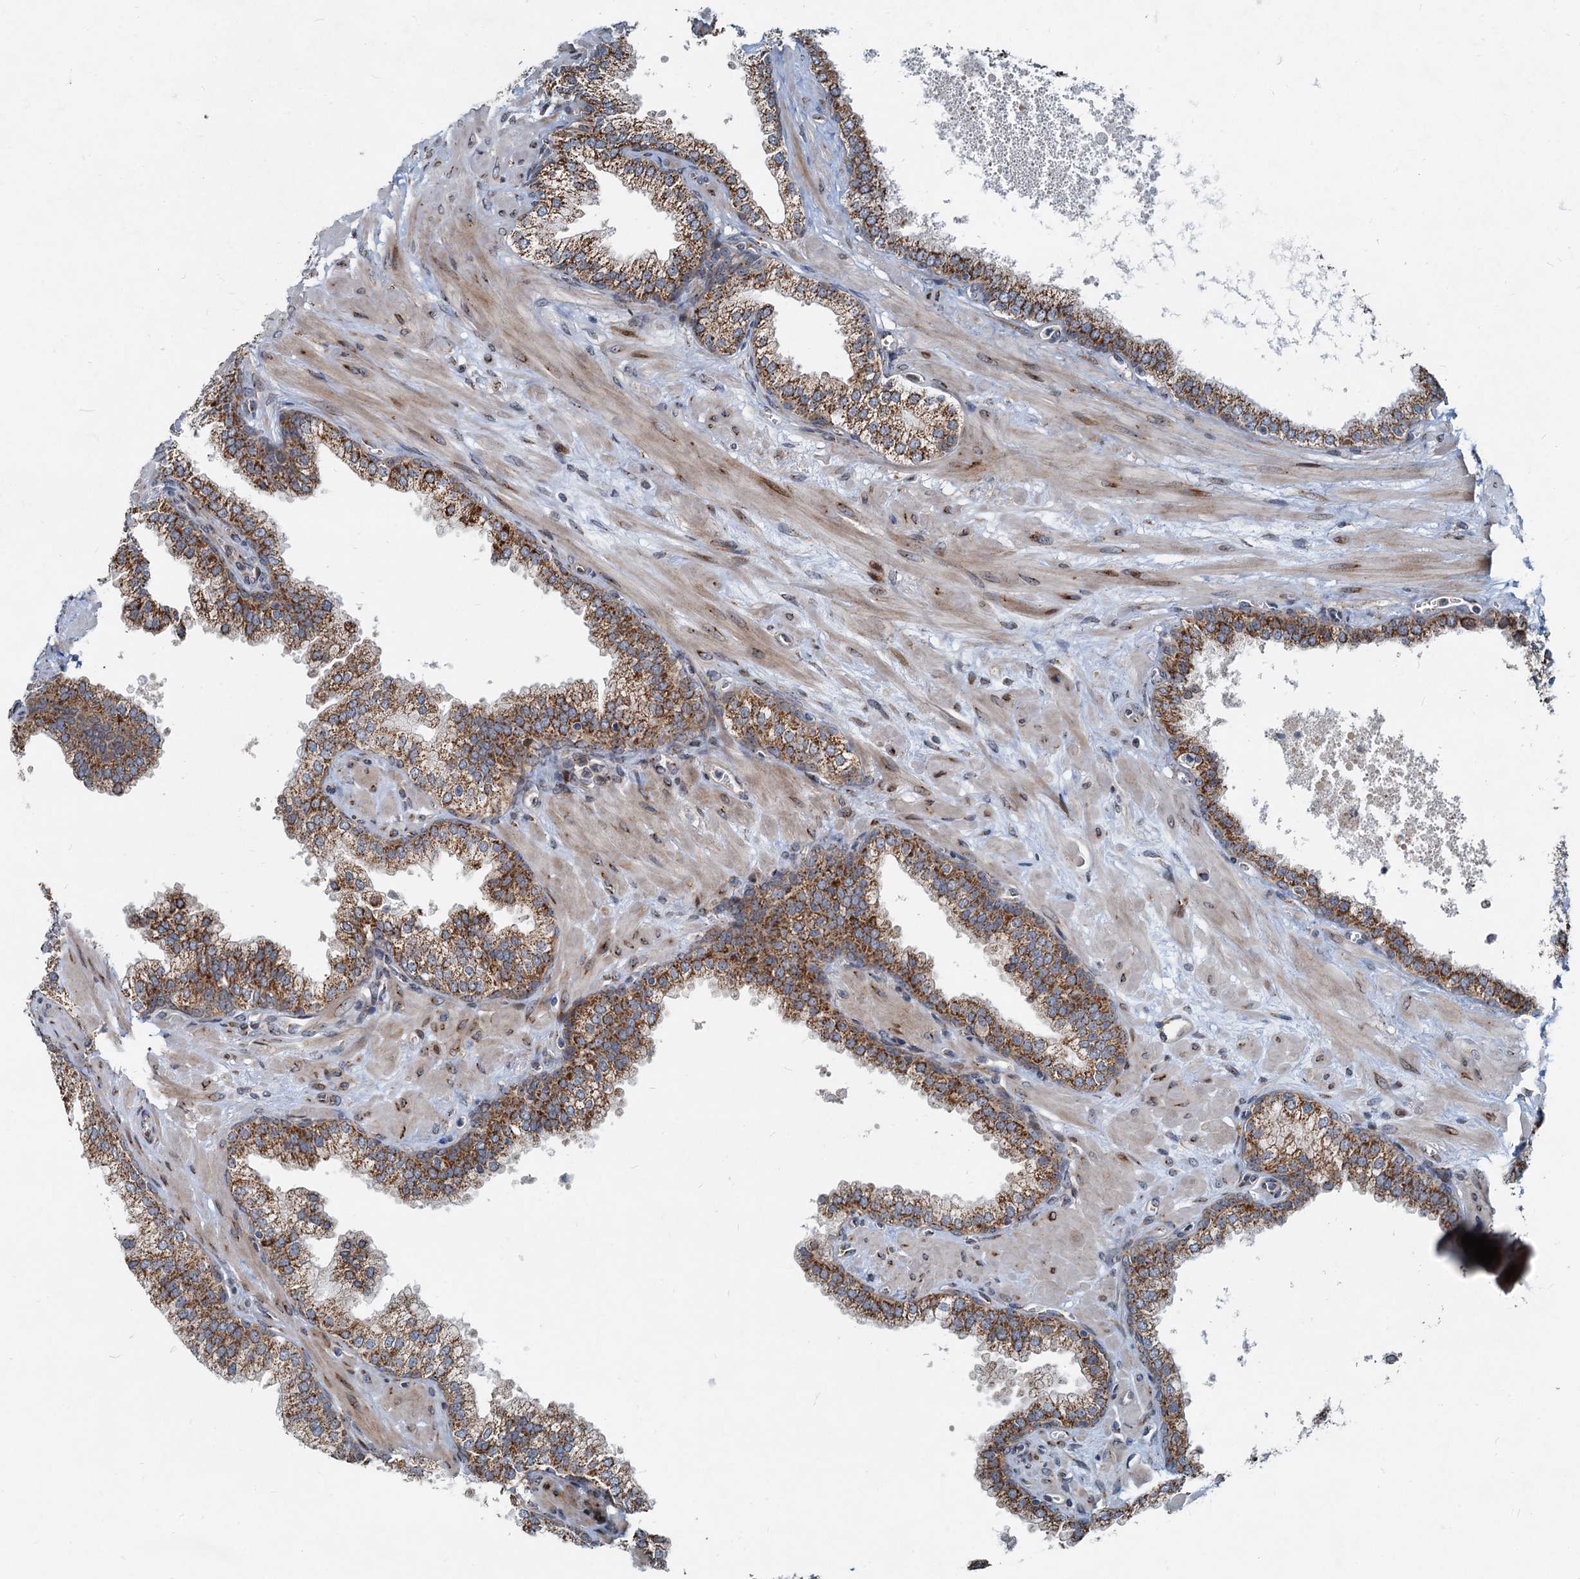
{"staining": {"intensity": "moderate", "quantity": ">75%", "location": "cytoplasmic/membranous"}, "tissue": "prostate", "cell_type": "Glandular cells", "image_type": "normal", "snomed": [{"axis": "morphology", "description": "Normal tissue, NOS"}, {"axis": "topography", "description": "Prostate"}], "caption": "Moderate cytoplasmic/membranous expression for a protein is present in about >75% of glandular cells of unremarkable prostate using IHC.", "gene": "CEP68", "patient": {"sex": "male", "age": 60}}